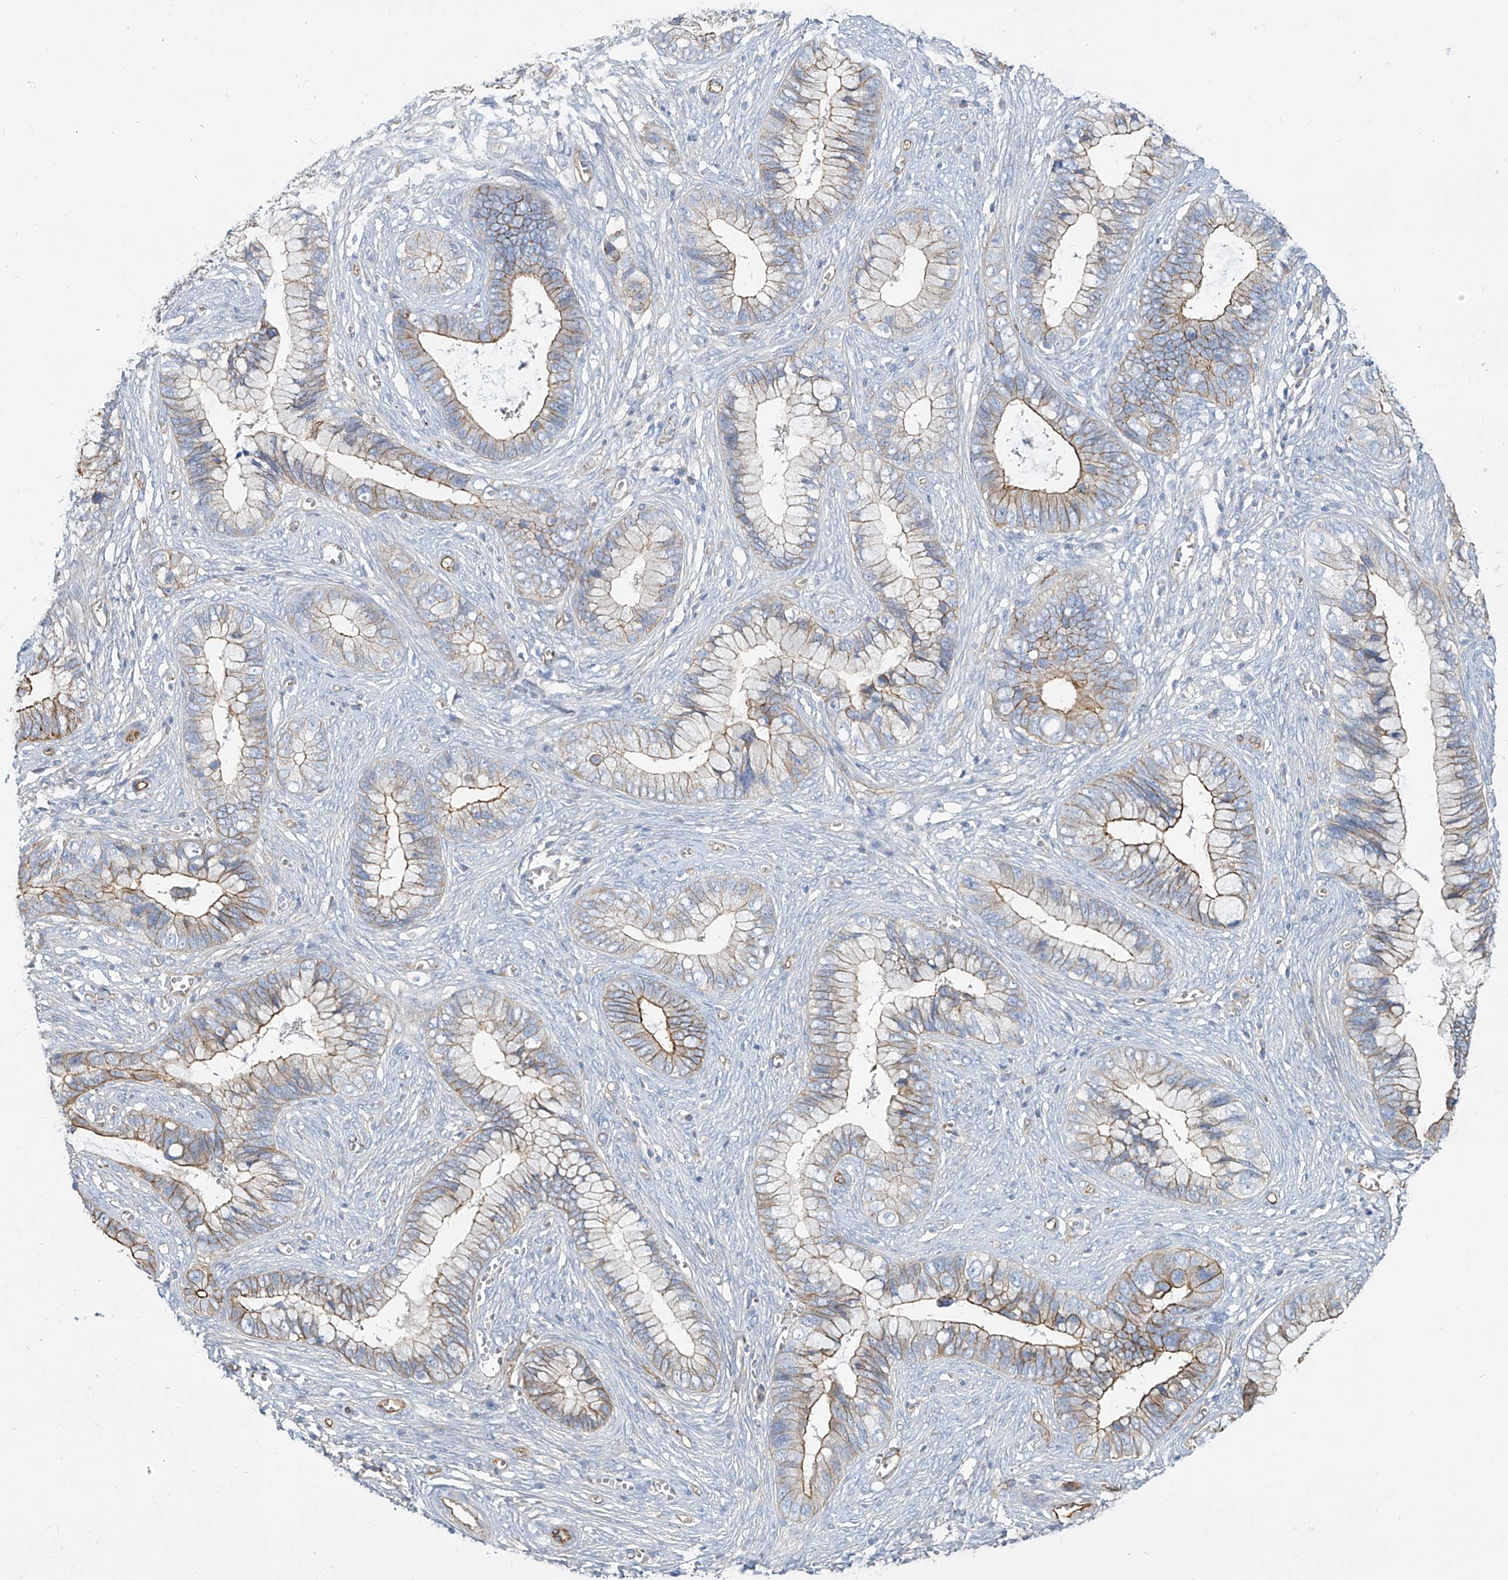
{"staining": {"intensity": "moderate", "quantity": "25%-75%", "location": "cytoplasmic/membranous"}, "tissue": "cervical cancer", "cell_type": "Tumor cells", "image_type": "cancer", "snomed": [{"axis": "morphology", "description": "Adenocarcinoma, NOS"}, {"axis": "topography", "description": "Cervix"}], "caption": "Immunohistochemistry staining of cervical adenocarcinoma, which reveals medium levels of moderate cytoplasmic/membranous staining in approximately 25%-75% of tumor cells indicating moderate cytoplasmic/membranous protein expression. The staining was performed using DAB (3,3'-diaminobenzidine) (brown) for protein detection and nuclei were counterstained in hematoxylin (blue).", "gene": "TXLNB", "patient": {"sex": "female", "age": 44}}